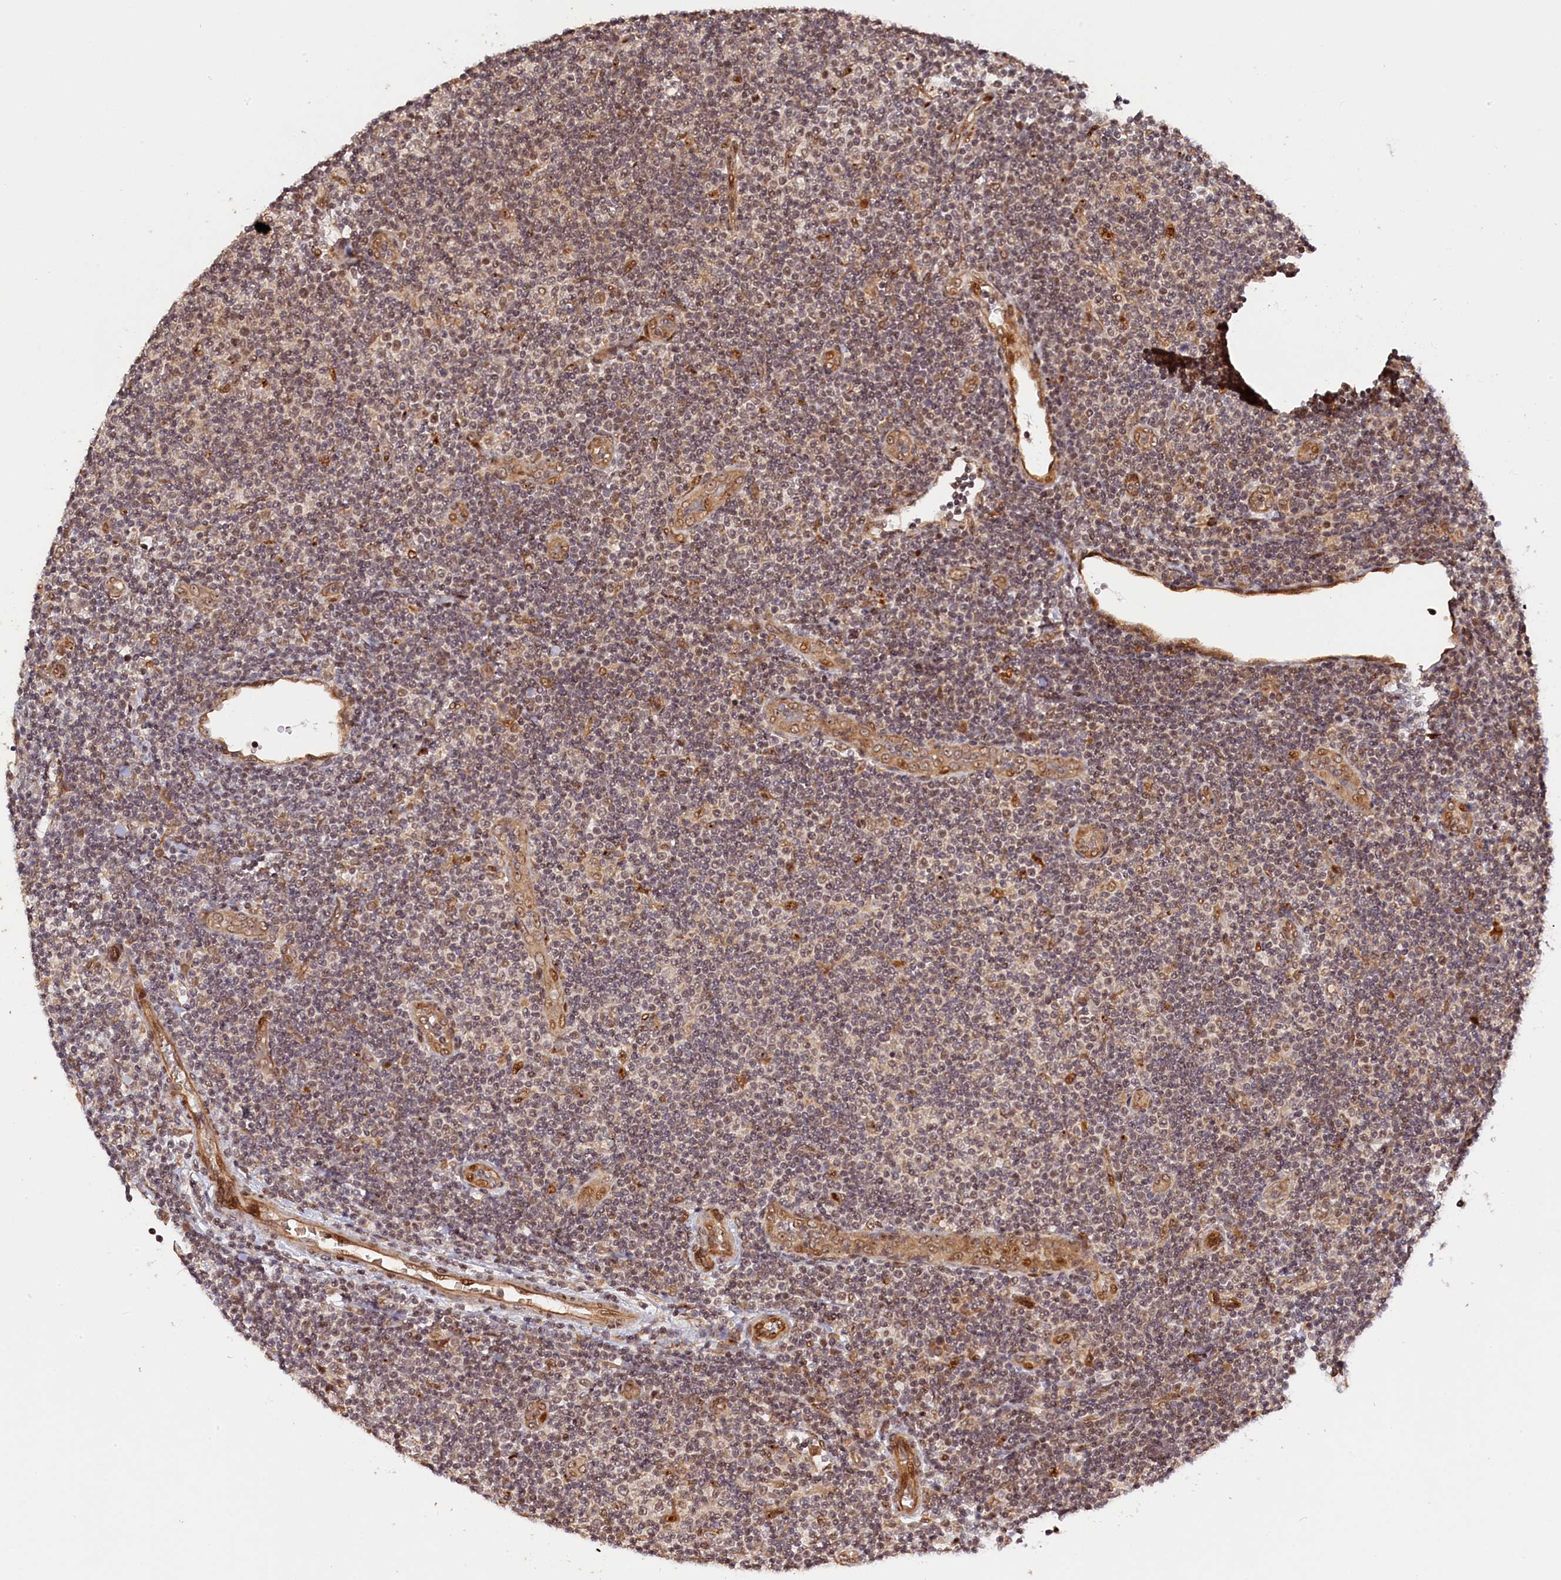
{"staining": {"intensity": "negative", "quantity": "none", "location": "none"}, "tissue": "lymphoma", "cell_type": "Tumor cells", "image_type": "cancer", "snomed": [{"axis": "morphology", "description": "Malignant lymphoma, non-Hodgkin's type, Low grade"}, {"axis": "topography", "description": "Lymph node"}], "caption": "Low-grade malignant lymphoma, non-Hodgkin's type was stained to show a protein in brown. There is no significant staining in tumor cells.", "gene": "ANKRD24", "patient": {"sex": "male", "age": 83}}